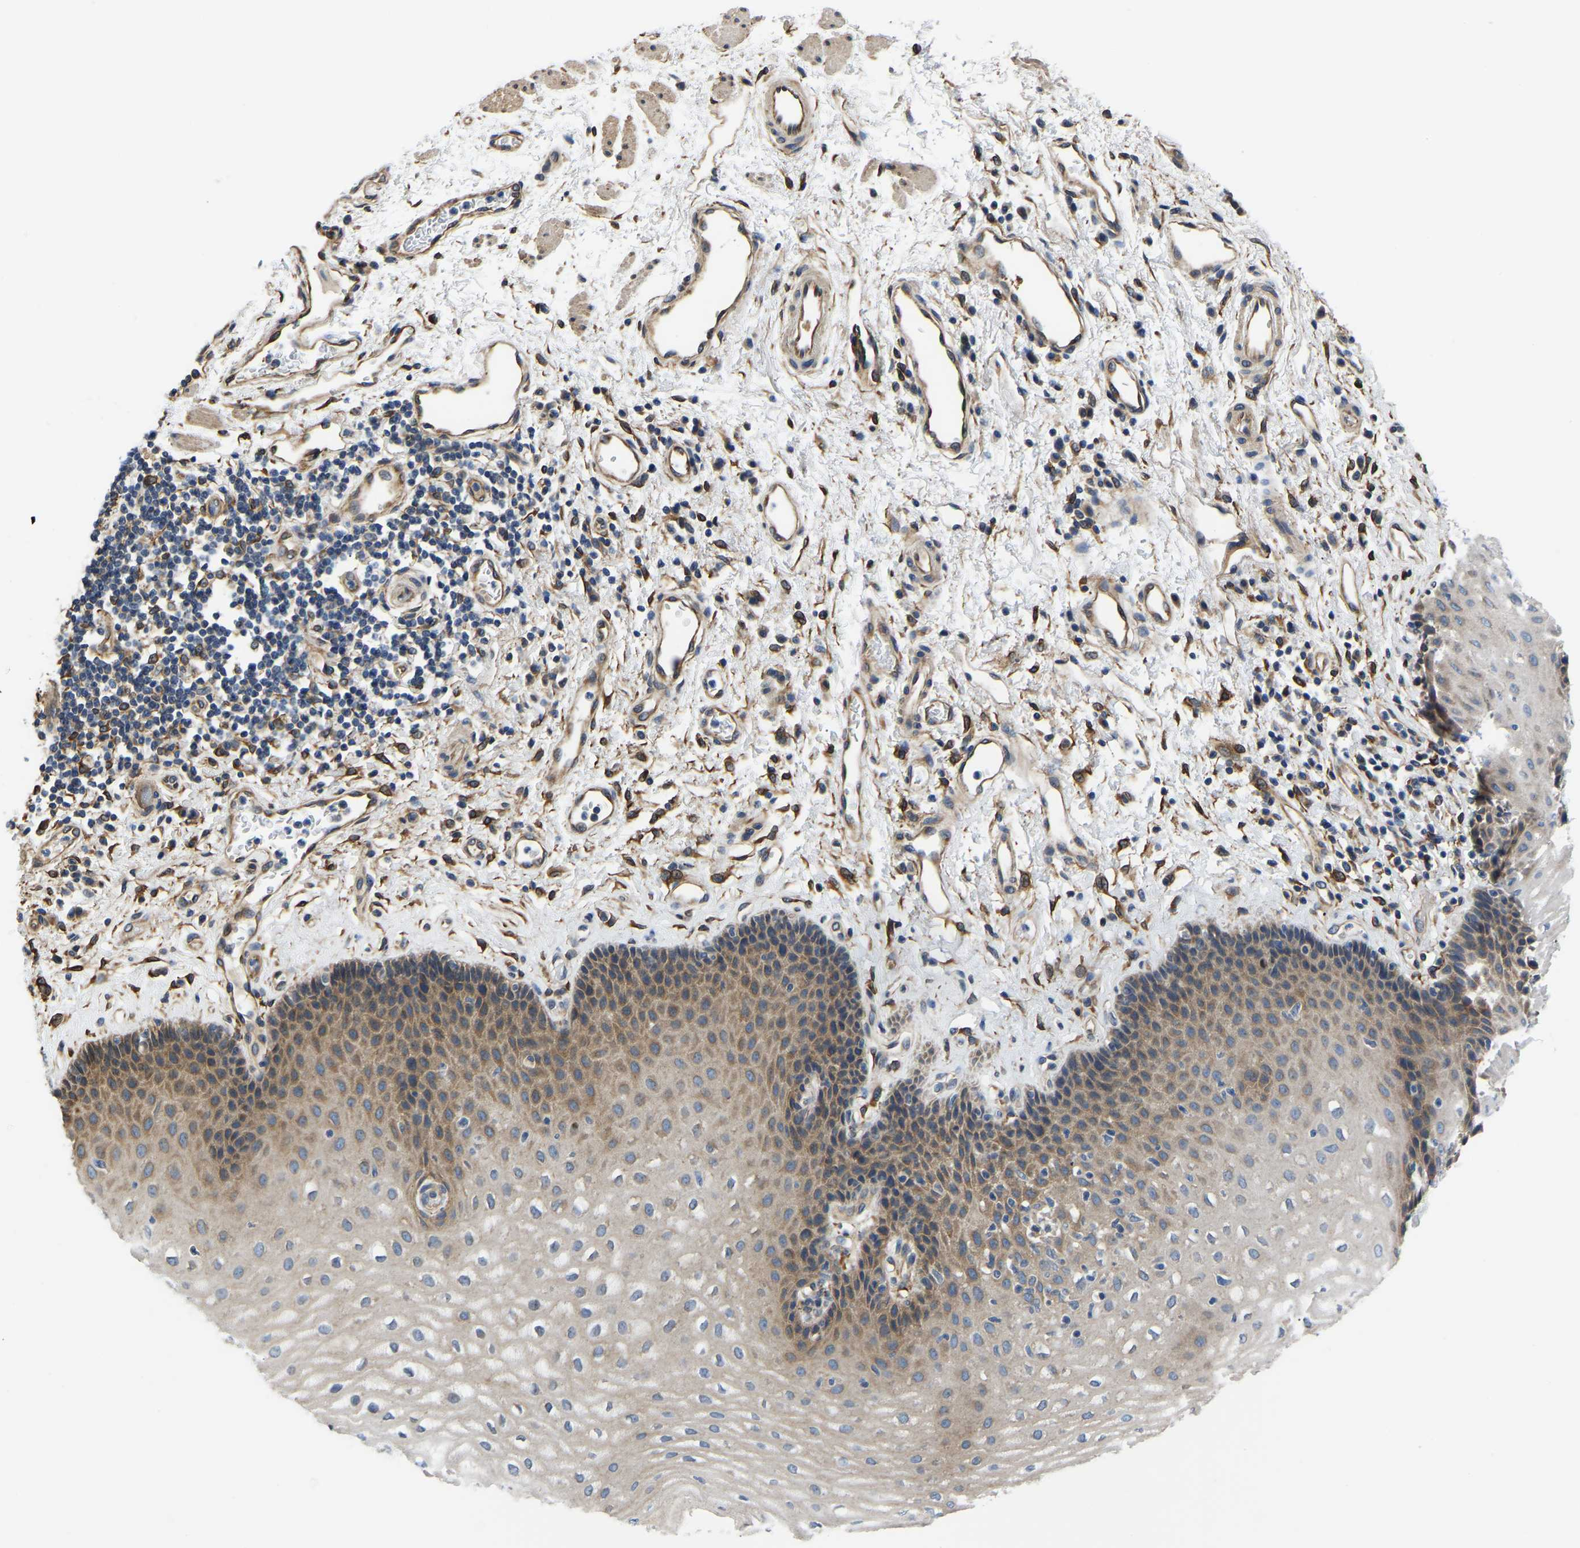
{"staining": {"intensity": "moderate", "quantity": "25%-75%", "location": "cytoplasmic/membranous"}, "tissue": "esophagus", "cell_type": "Squamous epithelial cells", "image_type": "normal", "snomed": [{"axis": "morphology", "description": "Normal tissue, NOS"}, {"axis": "topography", "description": "Esophagus"}], "caption": "Immunohistochemical staining of normal human esophagus displays moderate cytoplasmic/membranous protein staining in about 25%-75% of squamous epithelial cells. Using DAB (3,3'-diaminobenzidine) (brown) and hematoxylin (blue) stains, captured at high magnification using brightfield microscopy.", "gene": "ARL6IP5", "patient": {"sex": "male", "age": 54}}